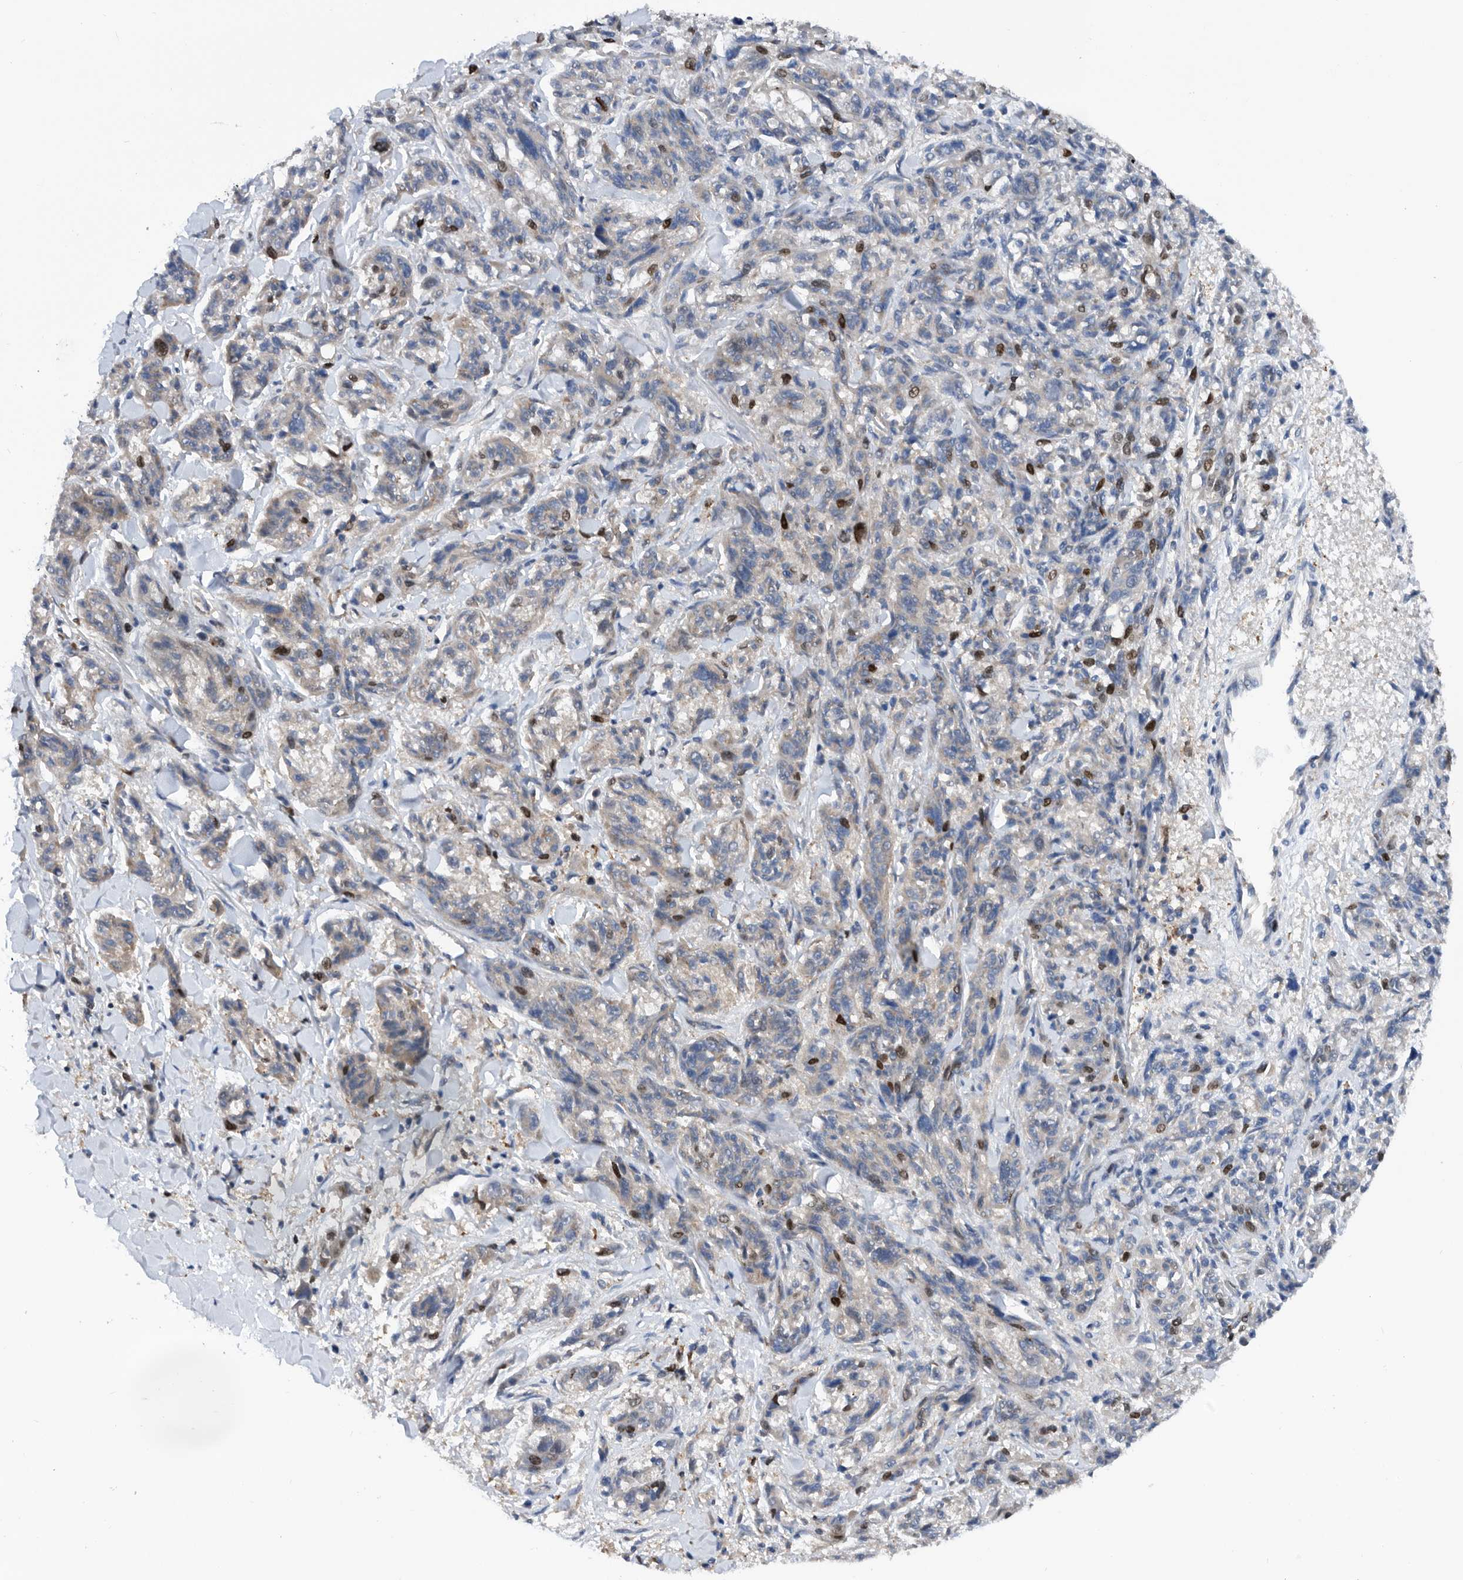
{"staining": {"intensity": "weak", "quantity": "<25%", "location": "cytoplasmic/membranous"}, "tissue": "melanoma", "cell_type": "Tumor cells", "image_type": "cancer", "snomed": [{"axis": "morphology", "description": "Malignant melanoma, NOS"}, {"axis": "topography", "description": "Skin"}], "caption": "Human malignant melanoma stained for a protein using IHC displays no staining in tumor cells.", "gene": "ATAD2", "patient": {"sex": "male", "age": 53}}